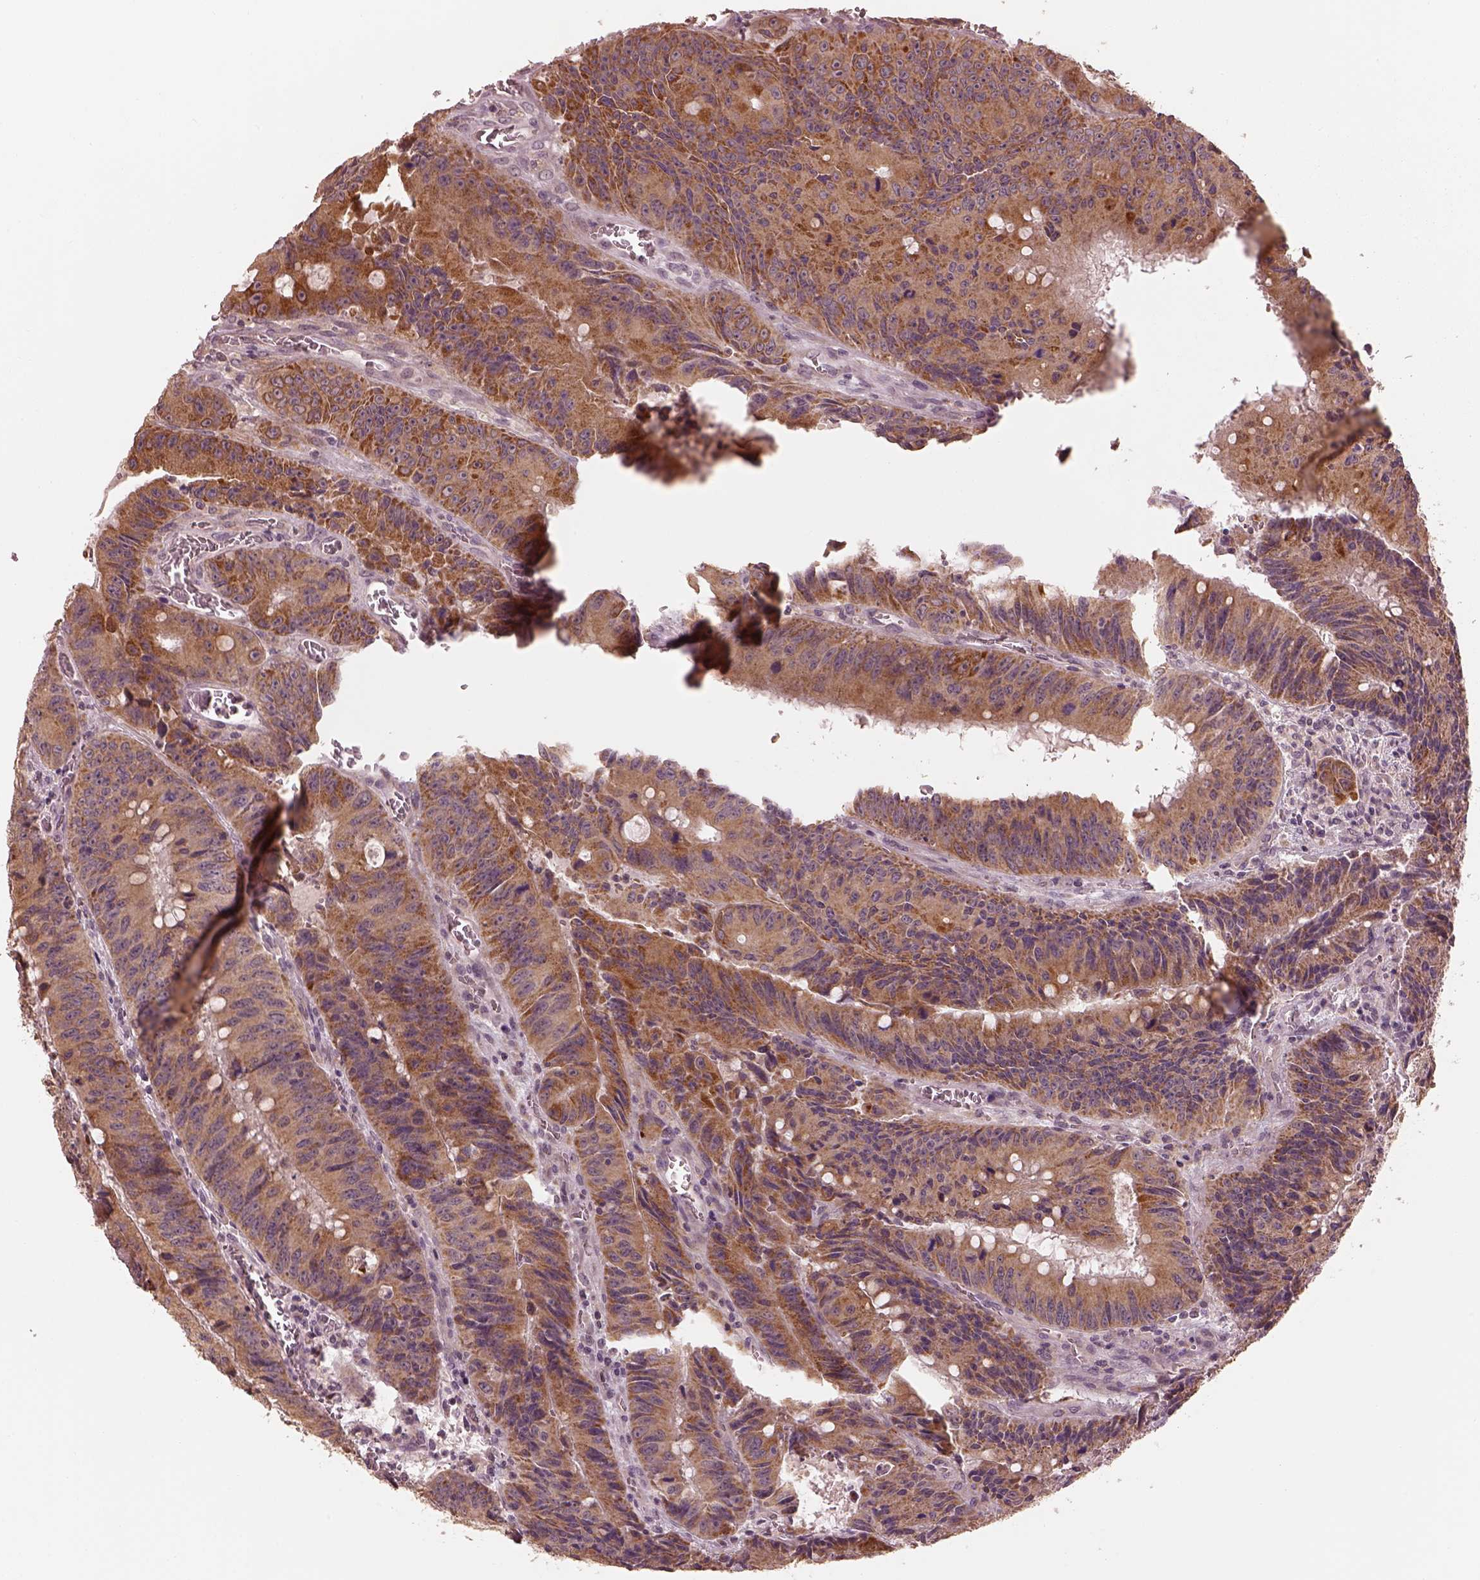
{"staining": {"intensity": "moderate", "quantity": ">75%", "location": "cytoplasmic/membranous"}, "tissue": "colorectal cancer", "cell_type": "Tumor cells", "image_type": "cancer", "snomed": [{"axis": "morphology", "description": "Adenocarcinoma, NOS"}, {"axis": "topography", "description": "Rectum"}], "caption": "The histopathology image exhibits staining of colorectal cancer (adenocarcinoma), revealing moderate cytoplasmic/membranous protein staining (brown color) within tumor cells.", "gene": "SLC25A46", "patient": {"sex": "female", "age": 72}}